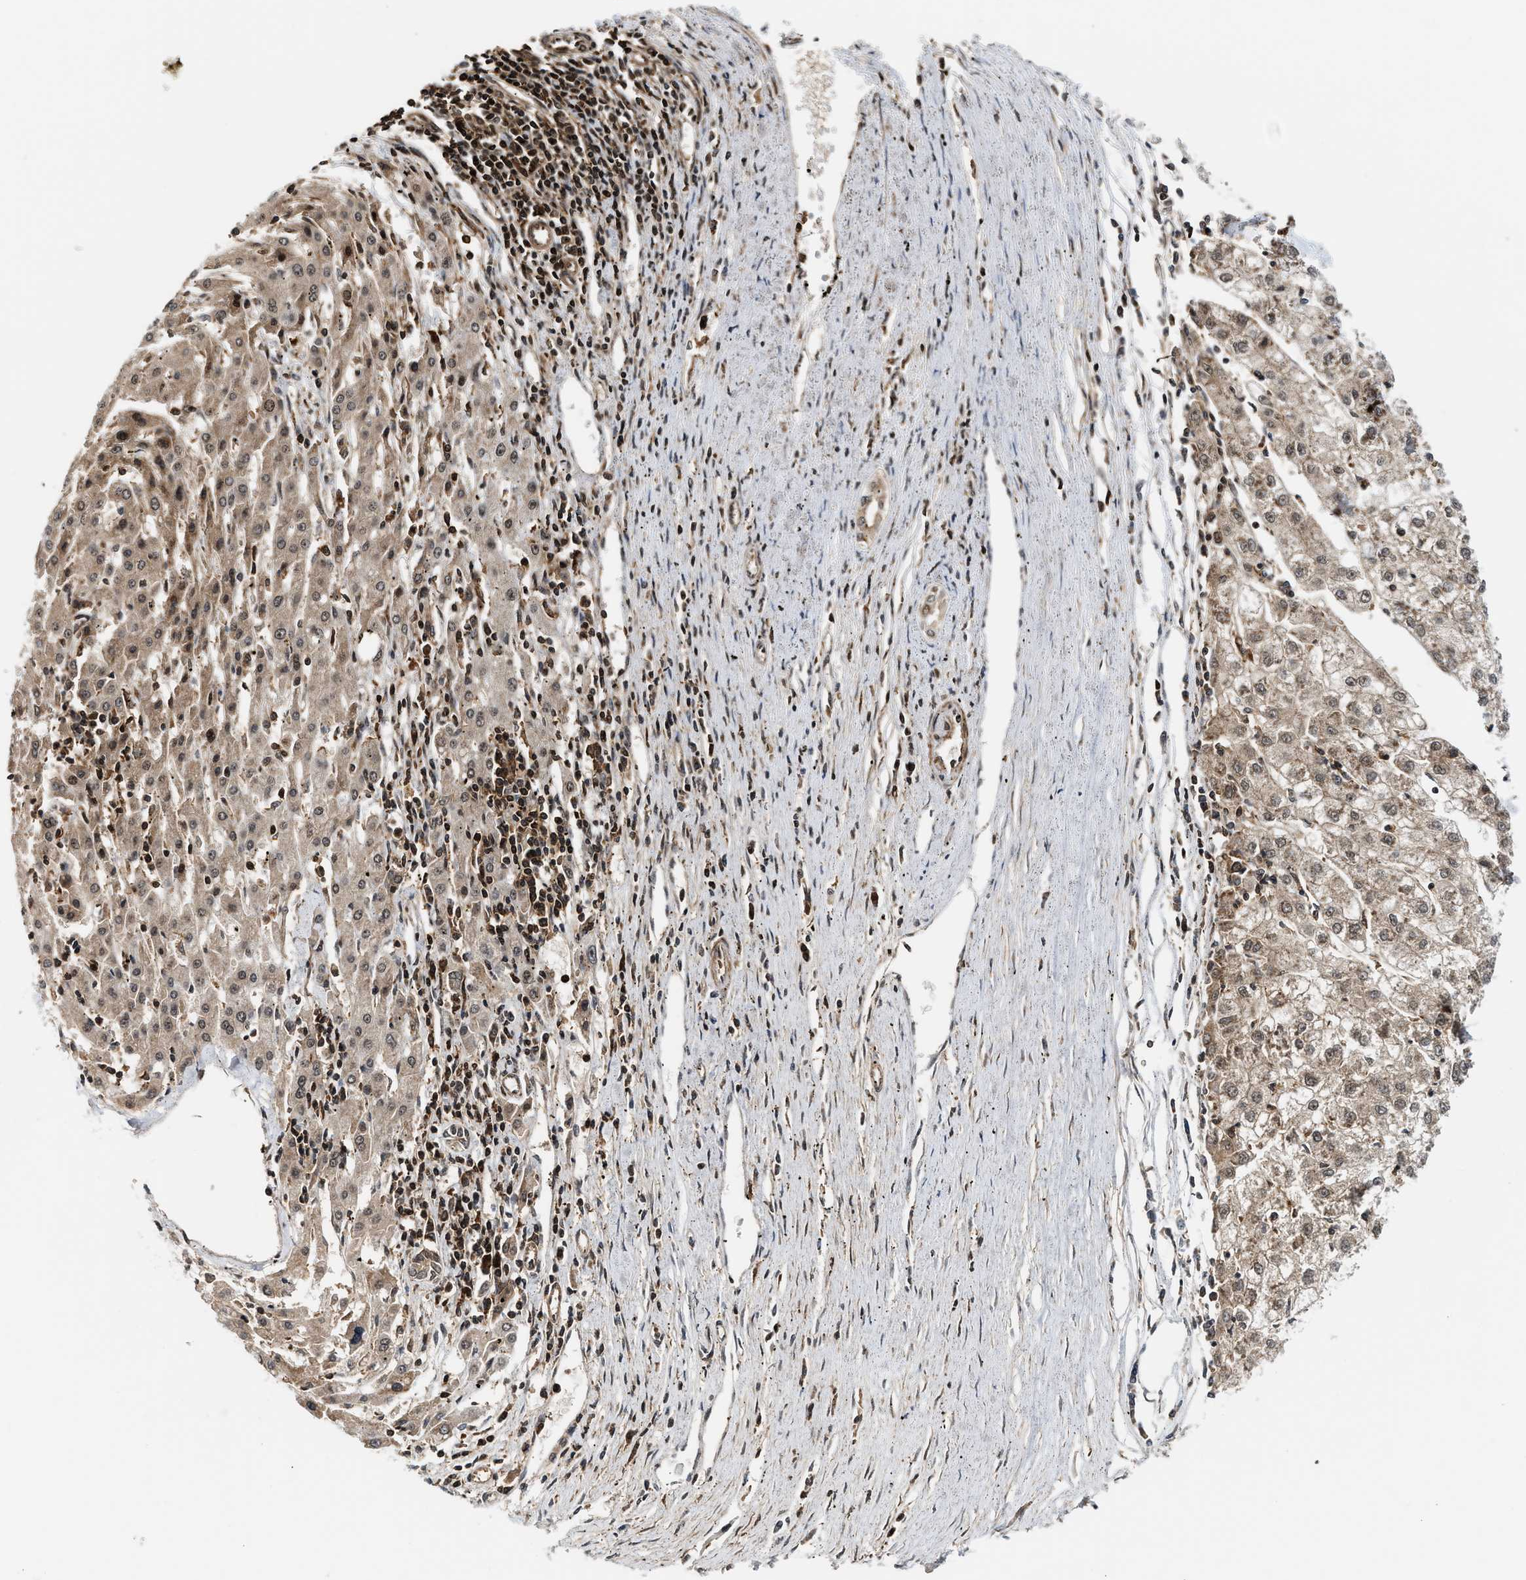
{"staining": {"intensity": "weak", "quantity": ">75%", "location": "cytoplasmic/membranous,nuclear"}, "tissue": "liver cancer", "cell_type": "Tumor cells", "image_type": "cancer", "snomed": [{"axis": "morphology", "description": "Carcinoma, Hepatocellular, NOS"}, {"axis": "topography", "description": "Liver"}], "caption": "High-power microscopy captured an immunohistochemistry micrograph of liver hepatocellular carcinoma, revealing weak cytoplasmic/membranous and nuclear positivity in about >75% of tumor cells.", "gene": "MDM2", "patient": {"sex": "male", "age": 72}}